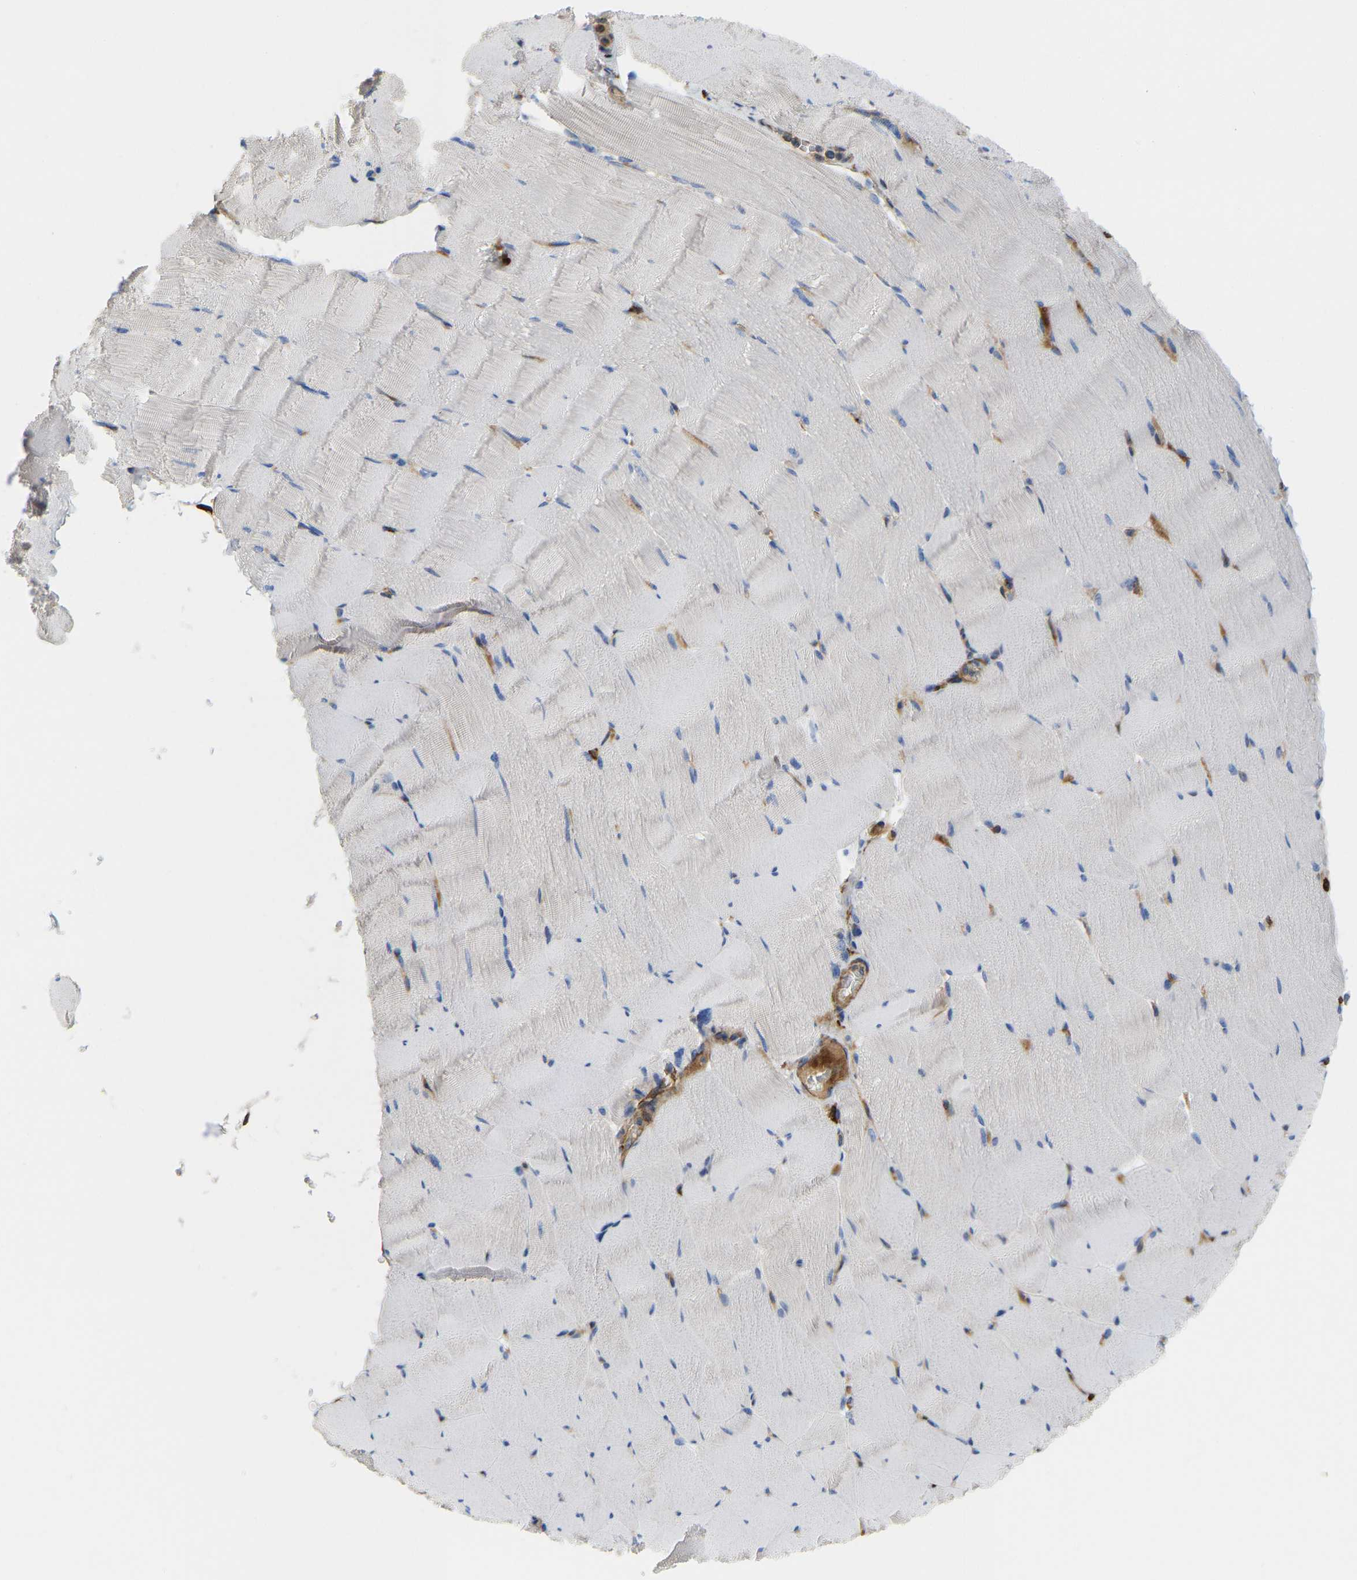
{"staining": {"intensity": "negative", "quantity": "none", "location": "none"}, "tissue": "skeletal muscle", "cell_type": "Myocytes", "image_type": "normal", "snomed": [{"axis": "morphology", "description": "Normal tissue, NOS"}, {"axis": "topography", "description": "Skeletal muscle"}], "caption": "A histopathology image of skeletal muscle stained for a protein exhibits no brown staining in myocytes. The staining was performed using DAB (3,3'-diaminobenzidine) to visualize the protein expression in brown, while the nuclei were stained in blue with hematoxylin (Magnification: 20x).", "gene": "PICALM", "patient": {"sex": "male", "age": 62}}